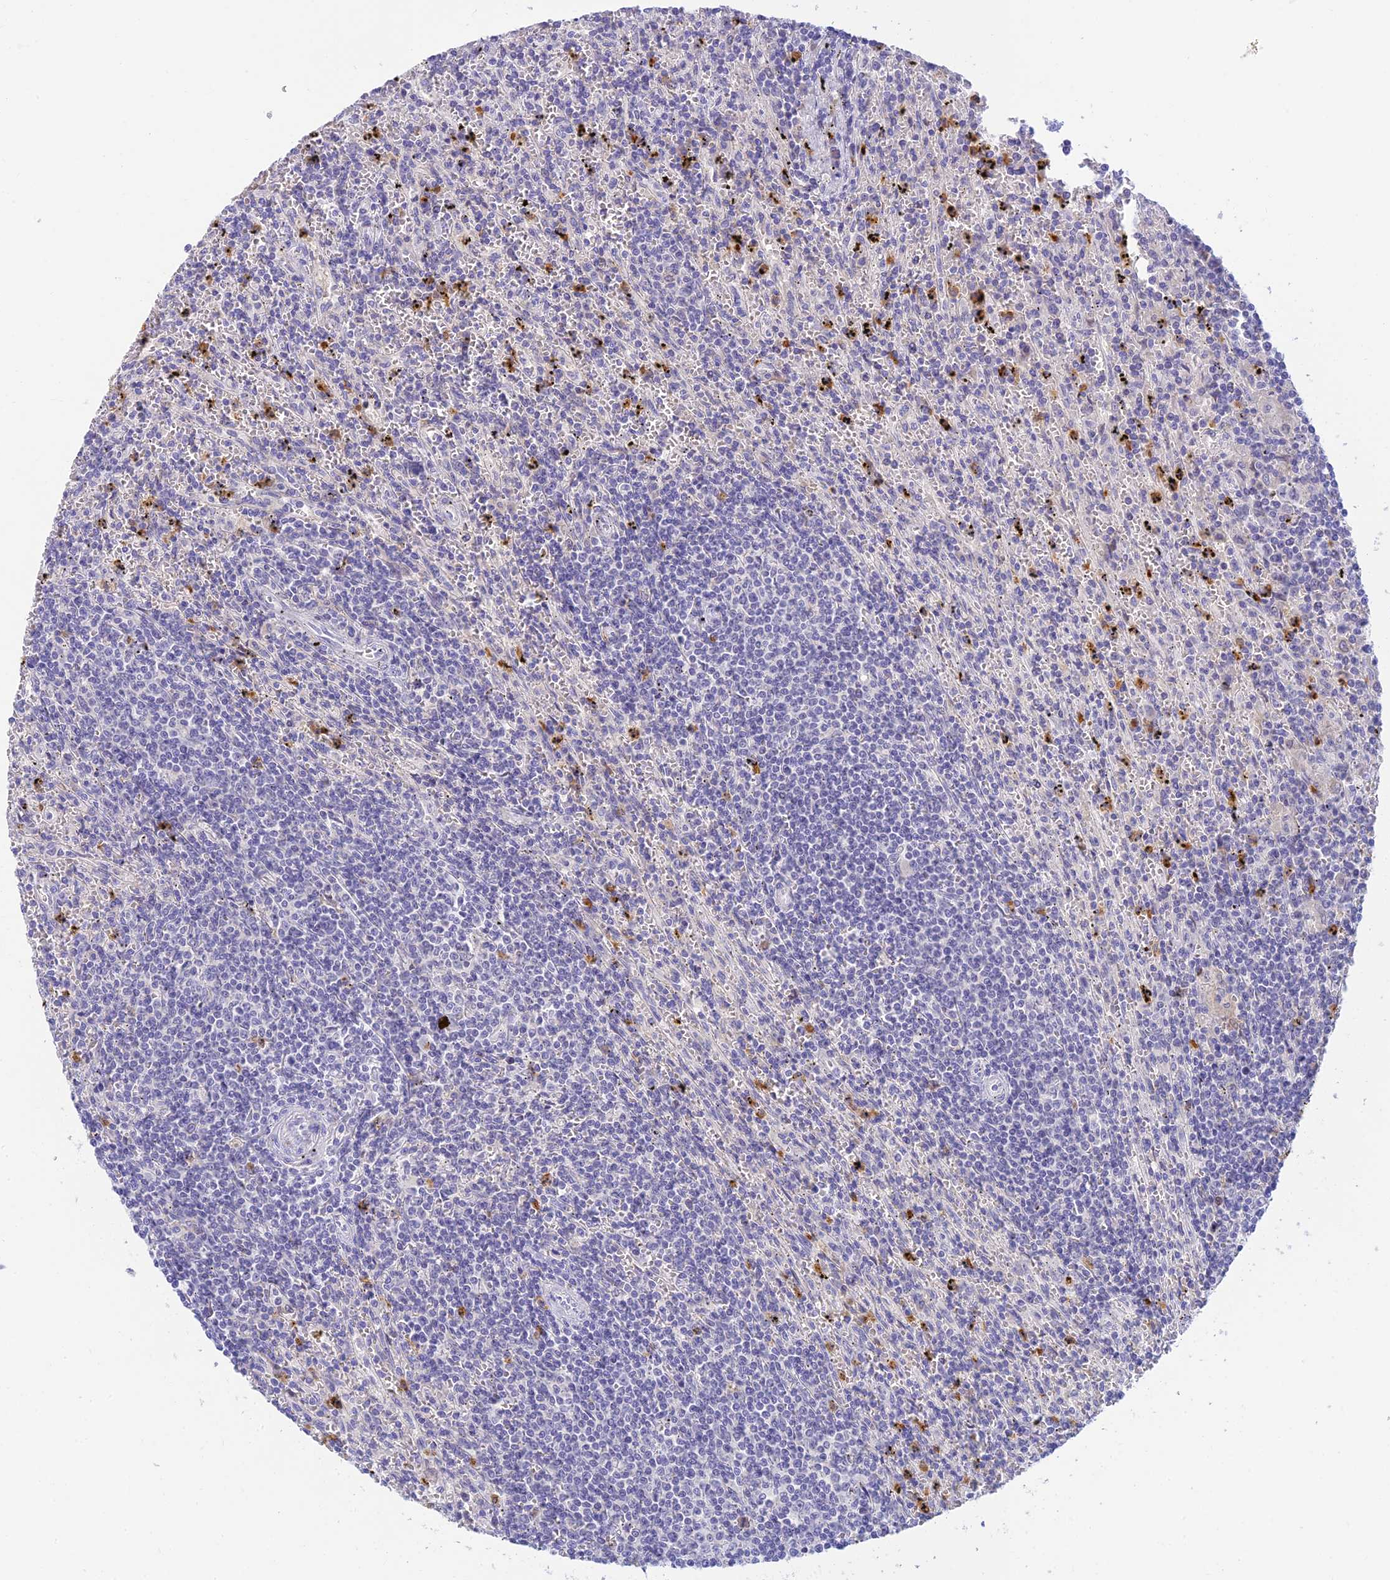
{"staining": {"intensity": "negative", "quantity": "none", "location": "none"}, "tissue": "lymphoma", "cell_type": "Tumor cells", "image_type": "cancer", "snomed": [{"axis": "morphology", "description": "Malignant lymphoma, non-Hodgkin's type, Low grade"}, {"axis": "topography", "description": "Spleen"}], "caption": "This photomicrograph is of lymphoma stained with immunohistochemistry (IHC) to label a protein in brown with the nuclei are counter-stained blue. There is no positivity in tumor cells.", "gene": "INTS13", "patient": {"sex": "male", "age": 76}}